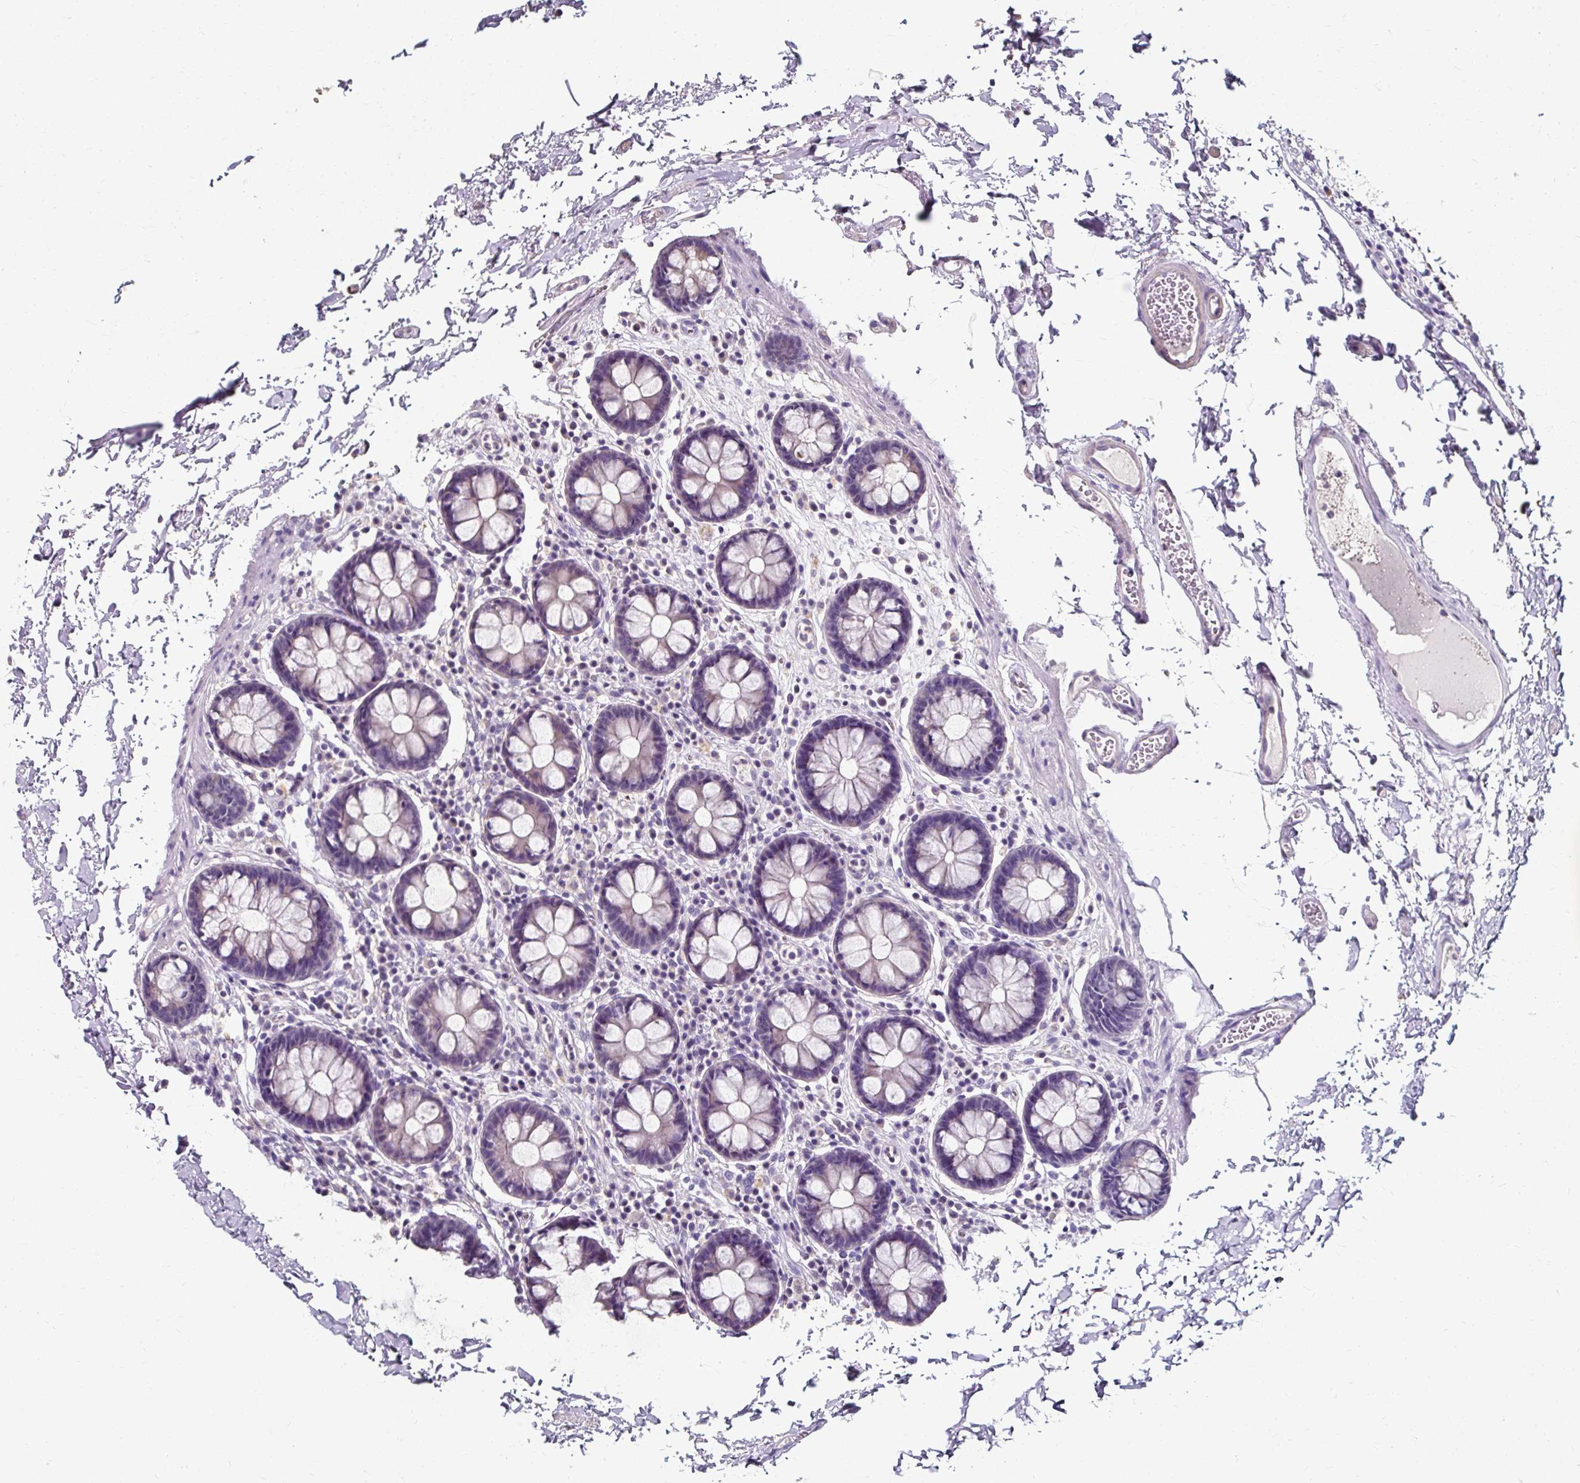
{"staining": {"intensity": "negative", "quantity": "none", "location": "none"}, "tissue": "colon", "cell_type": "Endothelial cells", "image_type": "normal", "snomed": [{"axis": "morphology", "description": "Normal tissue, NOS"}, {"axis": "topography", "description": "Colon"}, {"axis": "topography", "description": "Peripheral nerve tissue"}], "caption": "Immunohistochemical staining of normal colon exhibits no significant staining in endothelial cells. (Brightfield microscopy of DAB immunohistochemistry (IHC) at high magnification).", "gene": "KLHL24", "patient": {"sex": "male", "age": 84}}